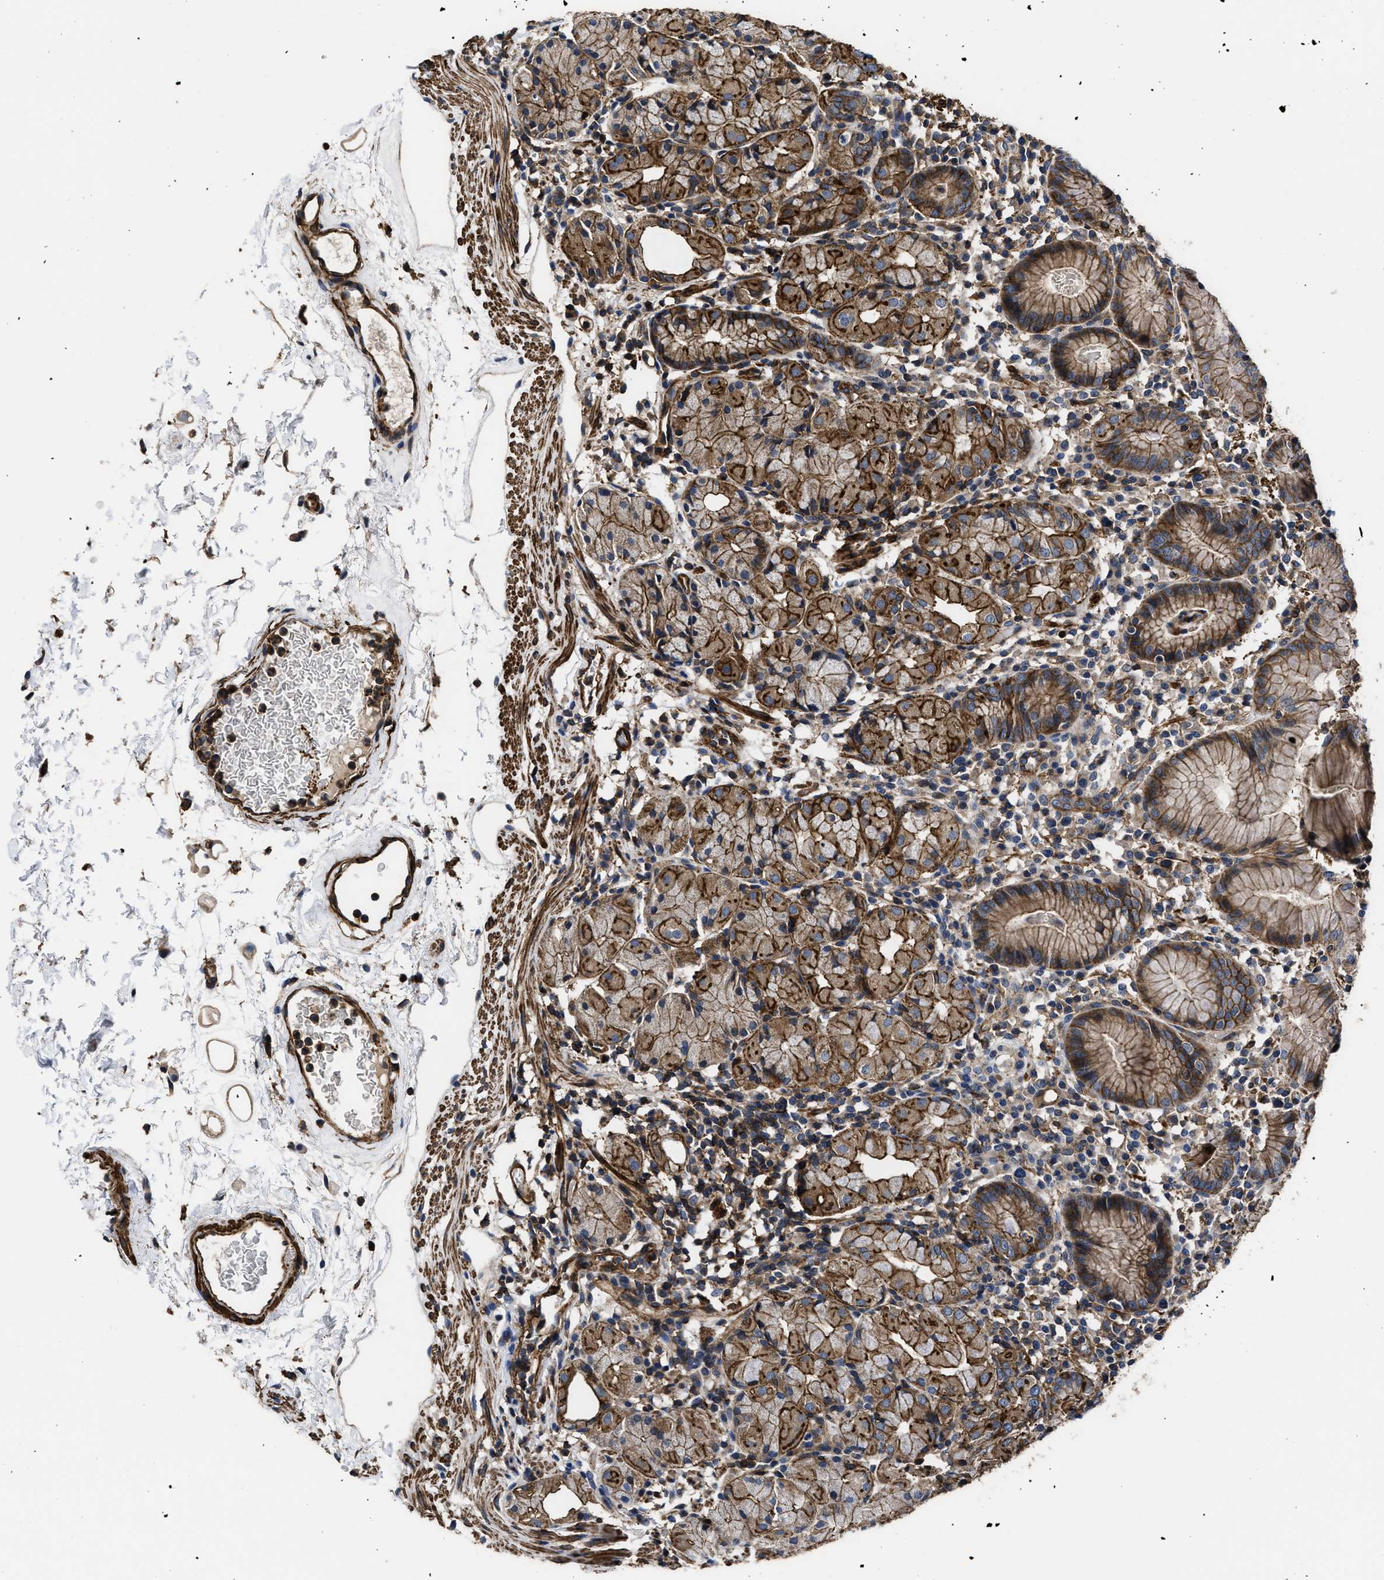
{"staining": {"intensity": "moderate", "quantity": ">75%", "location": "cytoplasmic/membranous"}, "tissue": "stomach", "cell_type": "Glandular cells", "image_type": "normal", "snomed": [{"axis": "morphology", "description": "Normal tissue, NOS"}, {"axis": "topography", "description": "Stomach"}, {"axis": "topography", "description": "Stomach, lower"}], "caption": "DAB (3,3'-diaminobenzidine) immunohistochemical staining of normal human stomach shows moderate cytoplasmic/membranous protein expression in about >75% of glandular cells.", "gene": "SCUBE2", "patient": {"sex": "female", "age": 75}}